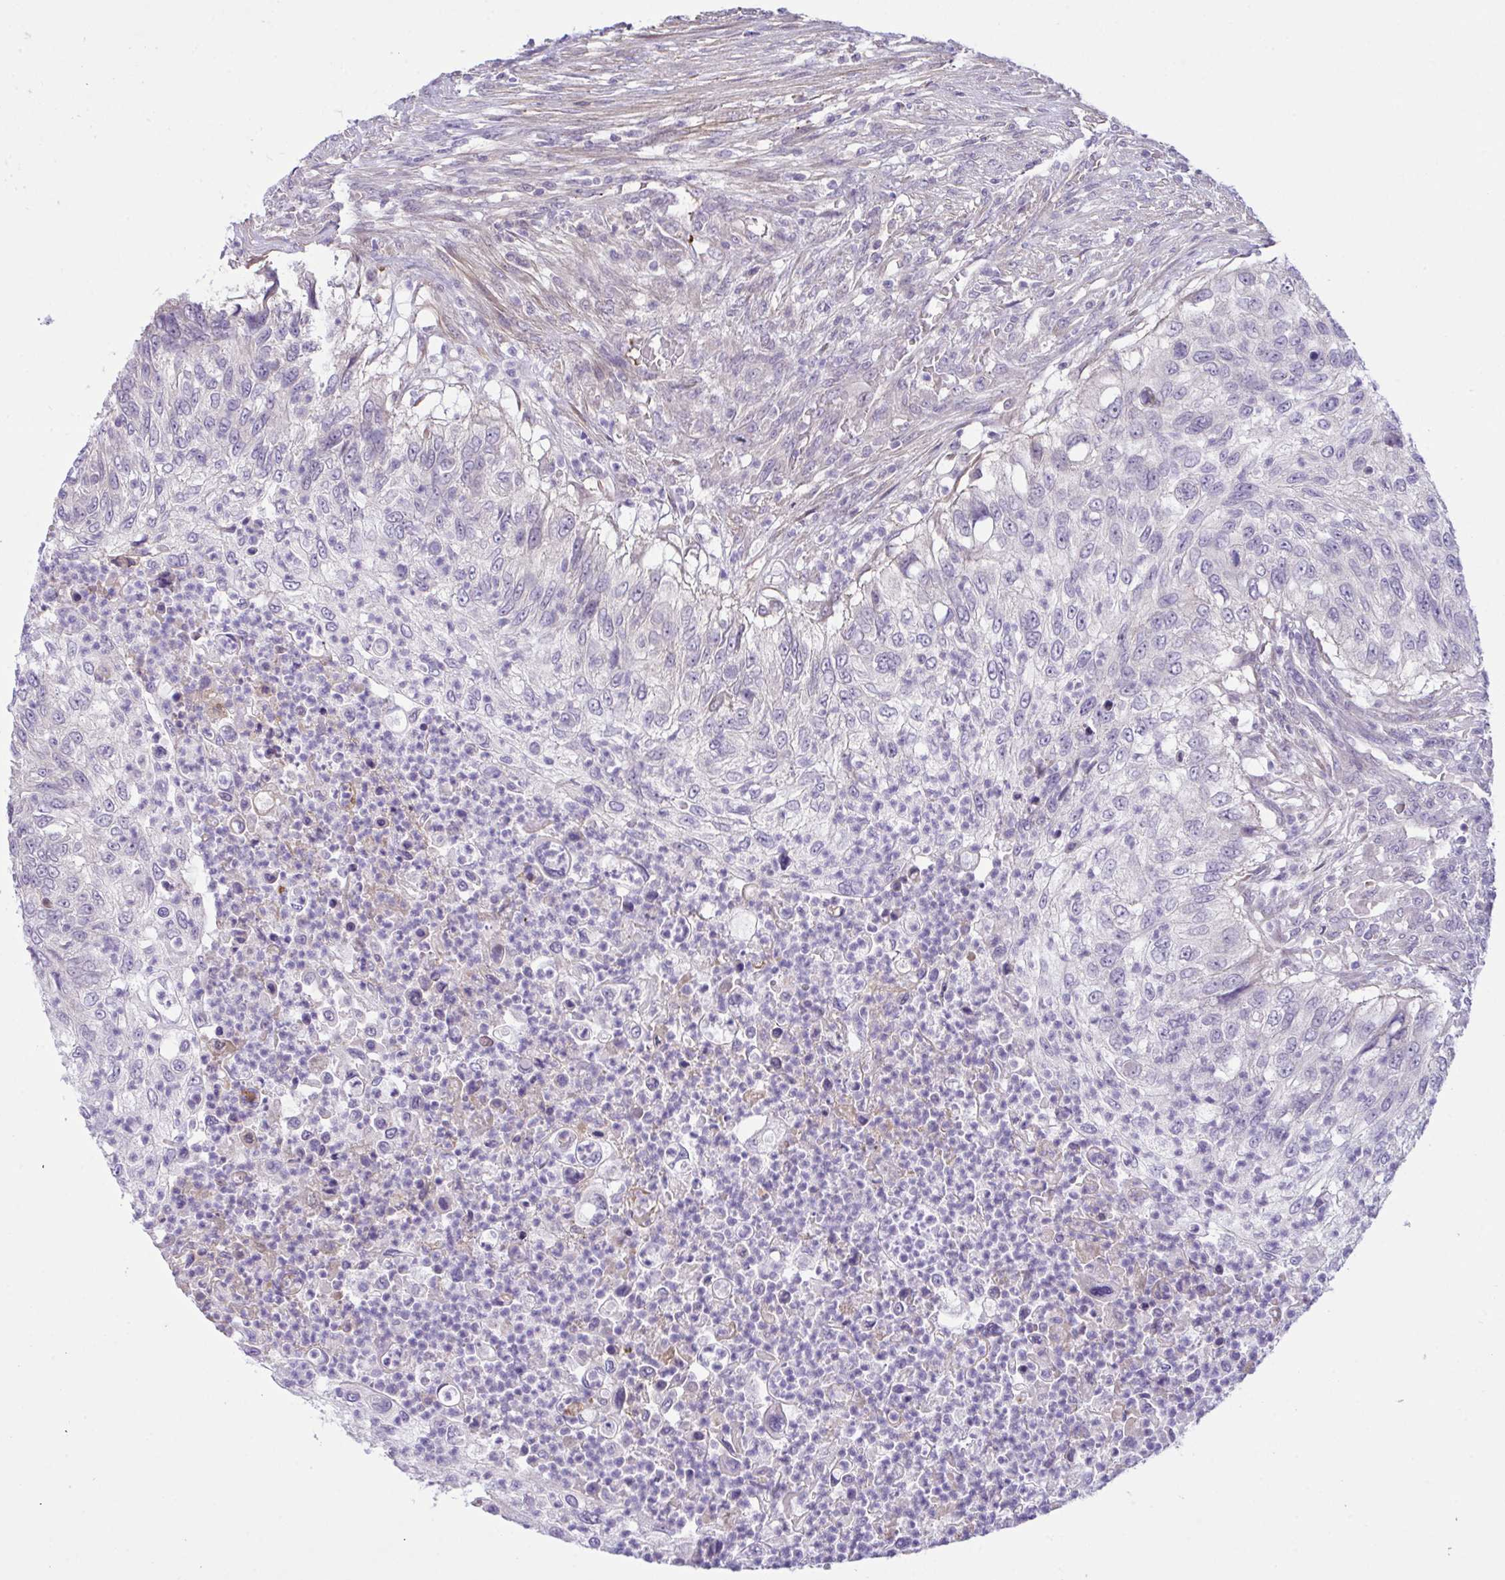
{"staining": {"intensity": "negative", "quantity": "none", "location": "none"}, "tissue": "urothelial cancer", "cell_type": "Tumor cells", "image_type": "cancer", "snomed": [{"axis": "morphology", "description": "Urothelial carcinoma, High grade"}, {"axis": "topography", "description": "Urinary bladder"}], "caption": "Tumor cells show no significant expression in high-grade urothelial carcinoma.", "gene": "SYNPO2L", "patient": {"sex": "female", "age": 60}}